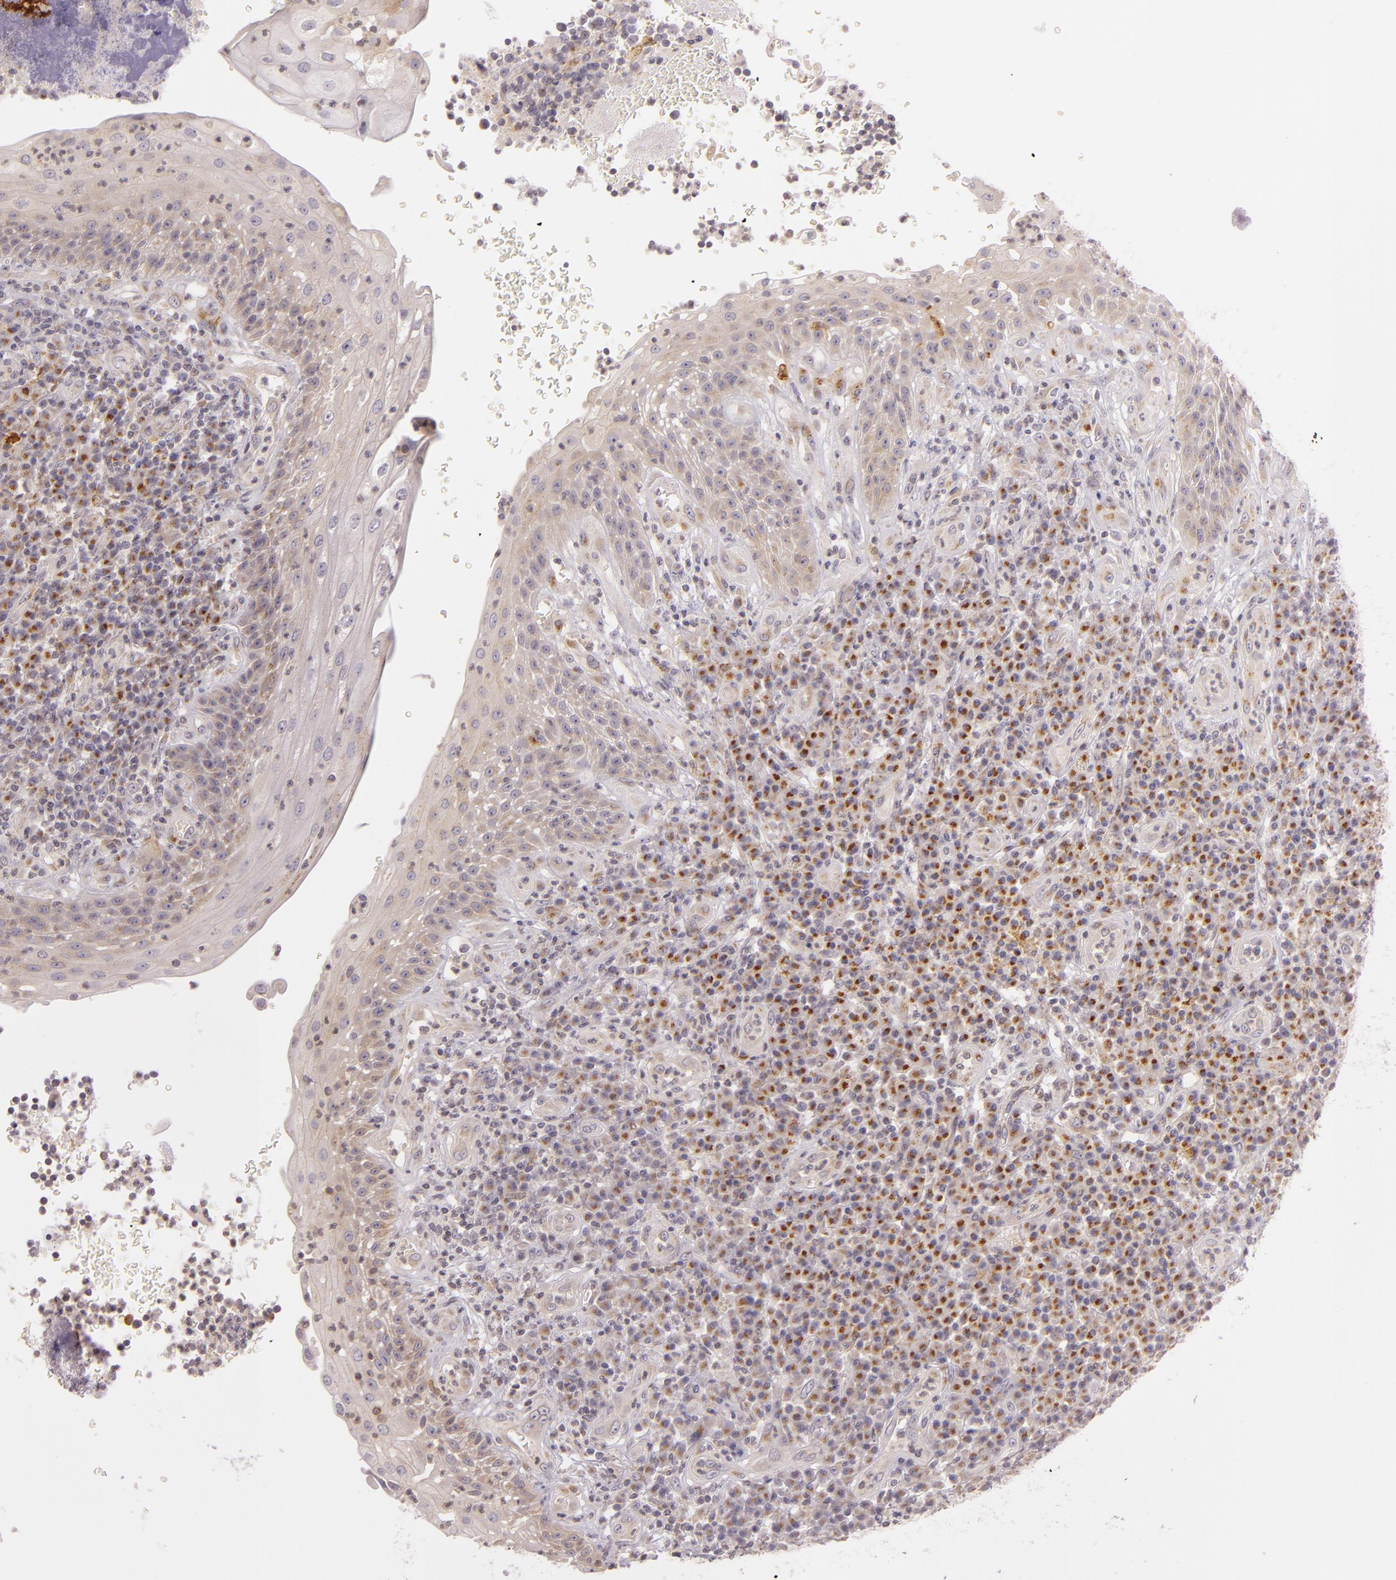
{"staining": {"intensity": "weak", "quantity": ">75%", "location": "cytoplasmic/membranous"}, "tissue": "tonsil", "cell_type": "Germinal center cells", "image_type": "normal", "snomed": [{"axis": "morphology", "description": "Normal tissue, NOS"}, {"axis": "topography", "description": "Tonsil"}], "caption": "The image displays staining of unremarkable tonsil, revealing weak cytoplasmic/membranous protein staining (brown color) within germinal center cells. The staining was performed using DAB (3,3'-diaminobenzidine) to visualize the protein expression in brown, while the nuclei were stained in blue with hematoxylin (Magnification: 20x).", "gene": "LGMN", "patient": {"sex": "female", "age": 40}}